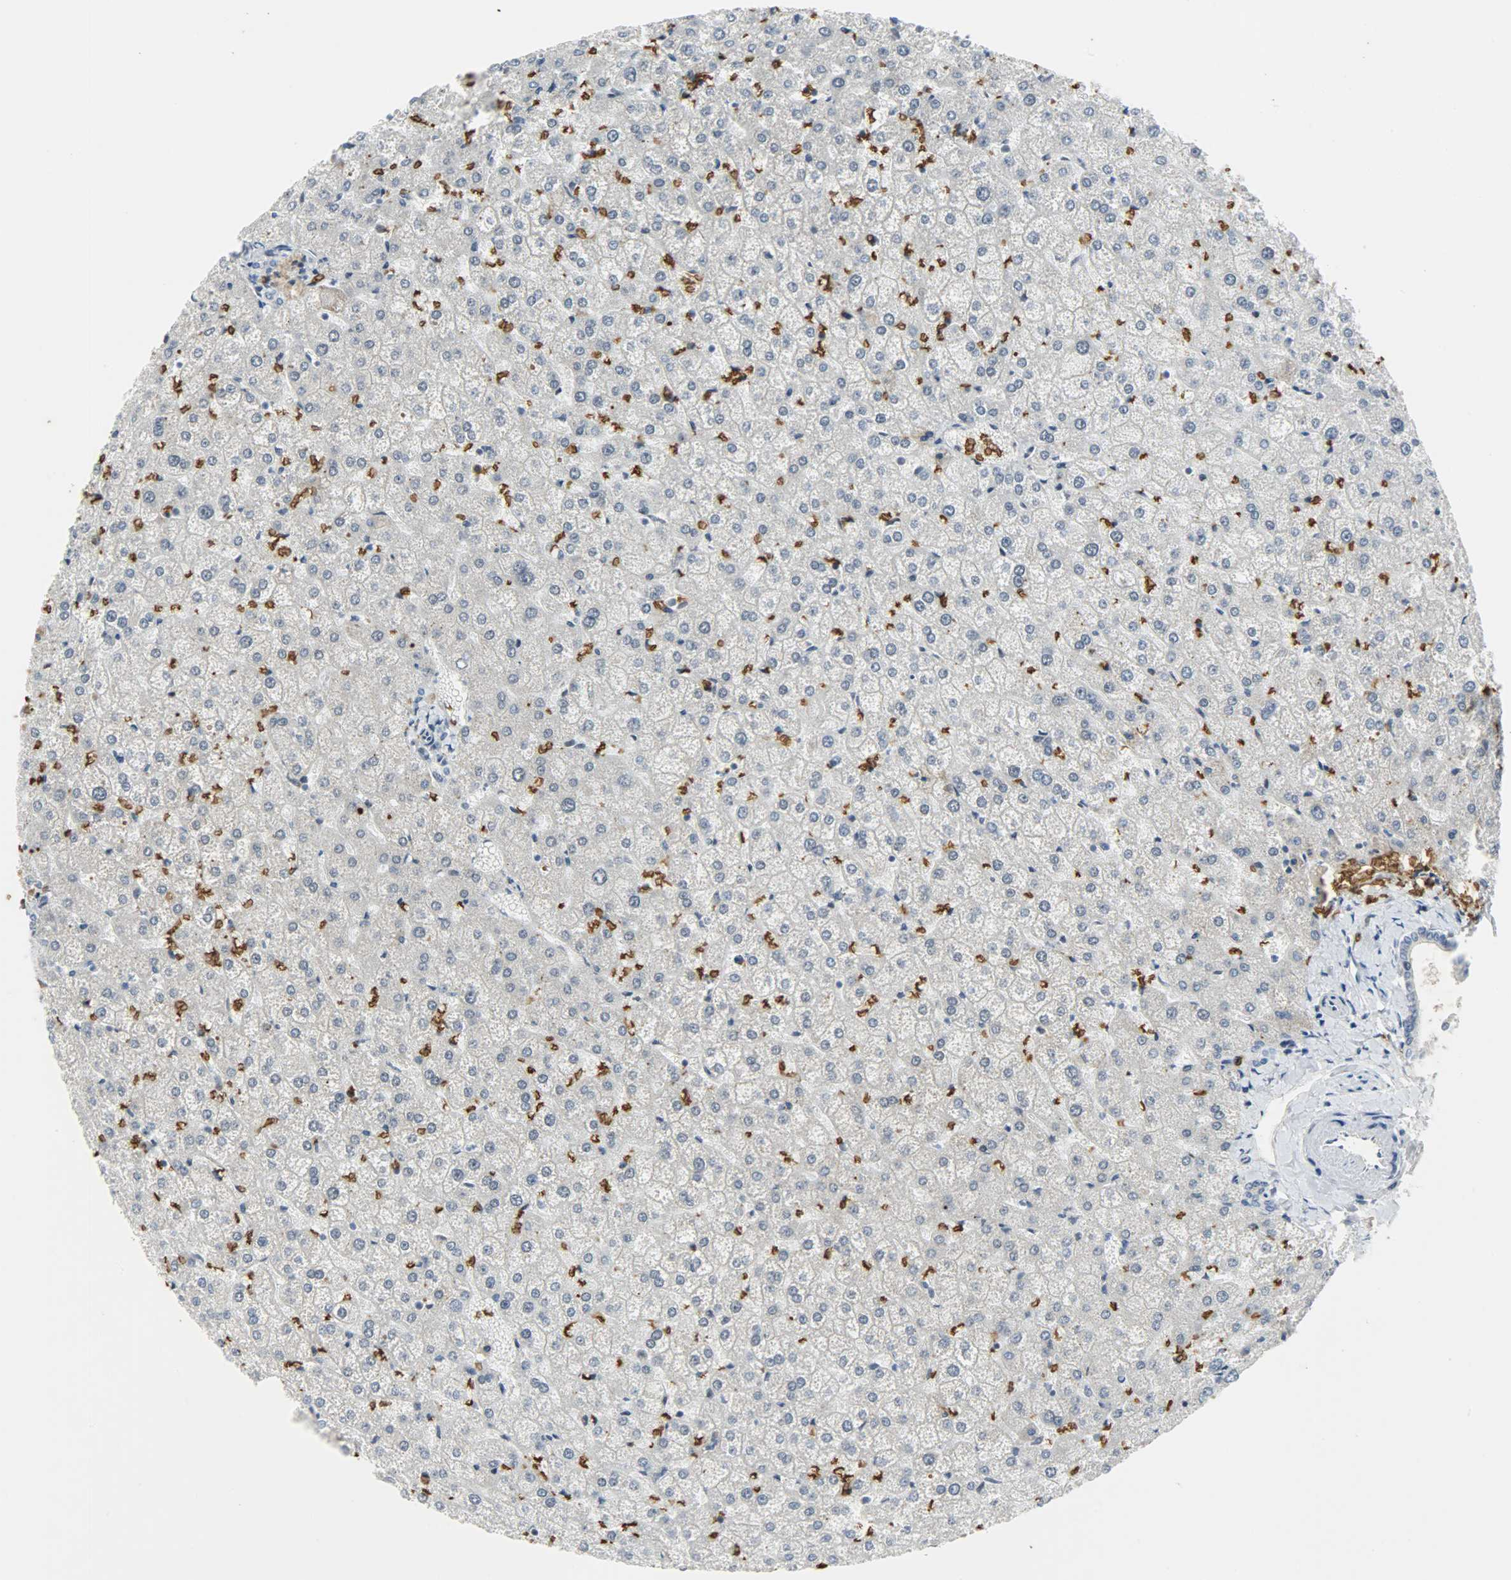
{"staining": {"intensity": "weak", "quantity": "25%-75%", "location": "cytoplasmic/membranous"}, "tissue": "liver", "cell_type": "Cholangiocytes", "image_type": "normal", "snomed": [{"axis": "morphology", "description": "Normal tissue, NOS"}, {"axis": "topography", "description": "Liver"}], "caption": "Cholangiocytes display low levels of weak cytoplasmic/membranous expression in approximately 25%-75% of cells in benign human liver.", "gene": "SNAI1", "patient": {"sex": "female", "age": 32}}